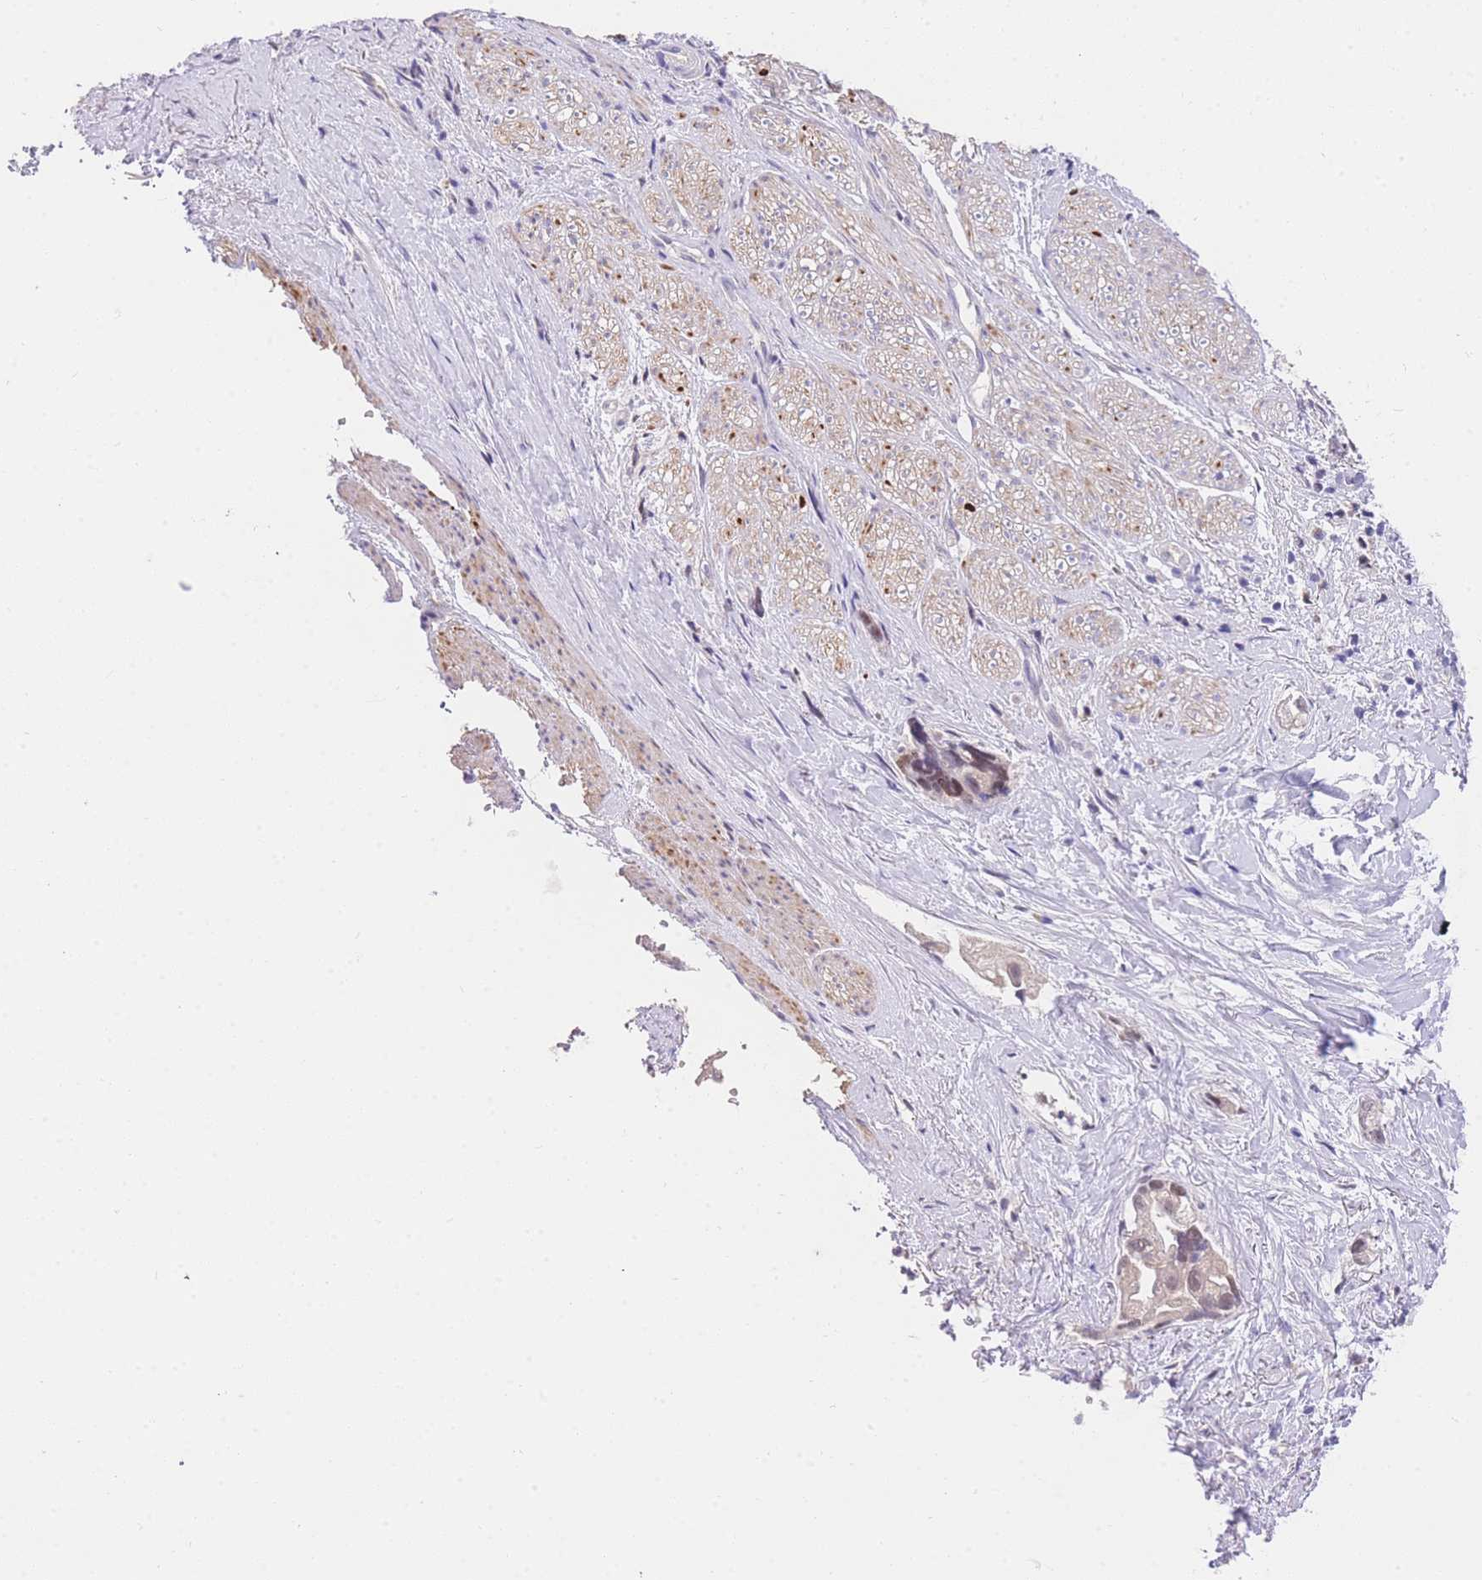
{"staining": {"intensity": "moderate", "quantity": "<25%", "location": "nuclear"}, "tissue": "stomach cancer", "cell_type": "Tumor cells", "image_type": "cancer", "snomed": [{"axis": "morphology", "description": "Adenocarcinoma, NOS"}, {"axis": "topography", "description": "Stomach"}], "caption": "The image displays a brown stain indicating the presence of a protein in the nuclear of tumor cells in stomach adenocarcinoma.", "gene": "SLC35F2", "patient": {"sex": "male", "age": 55}}